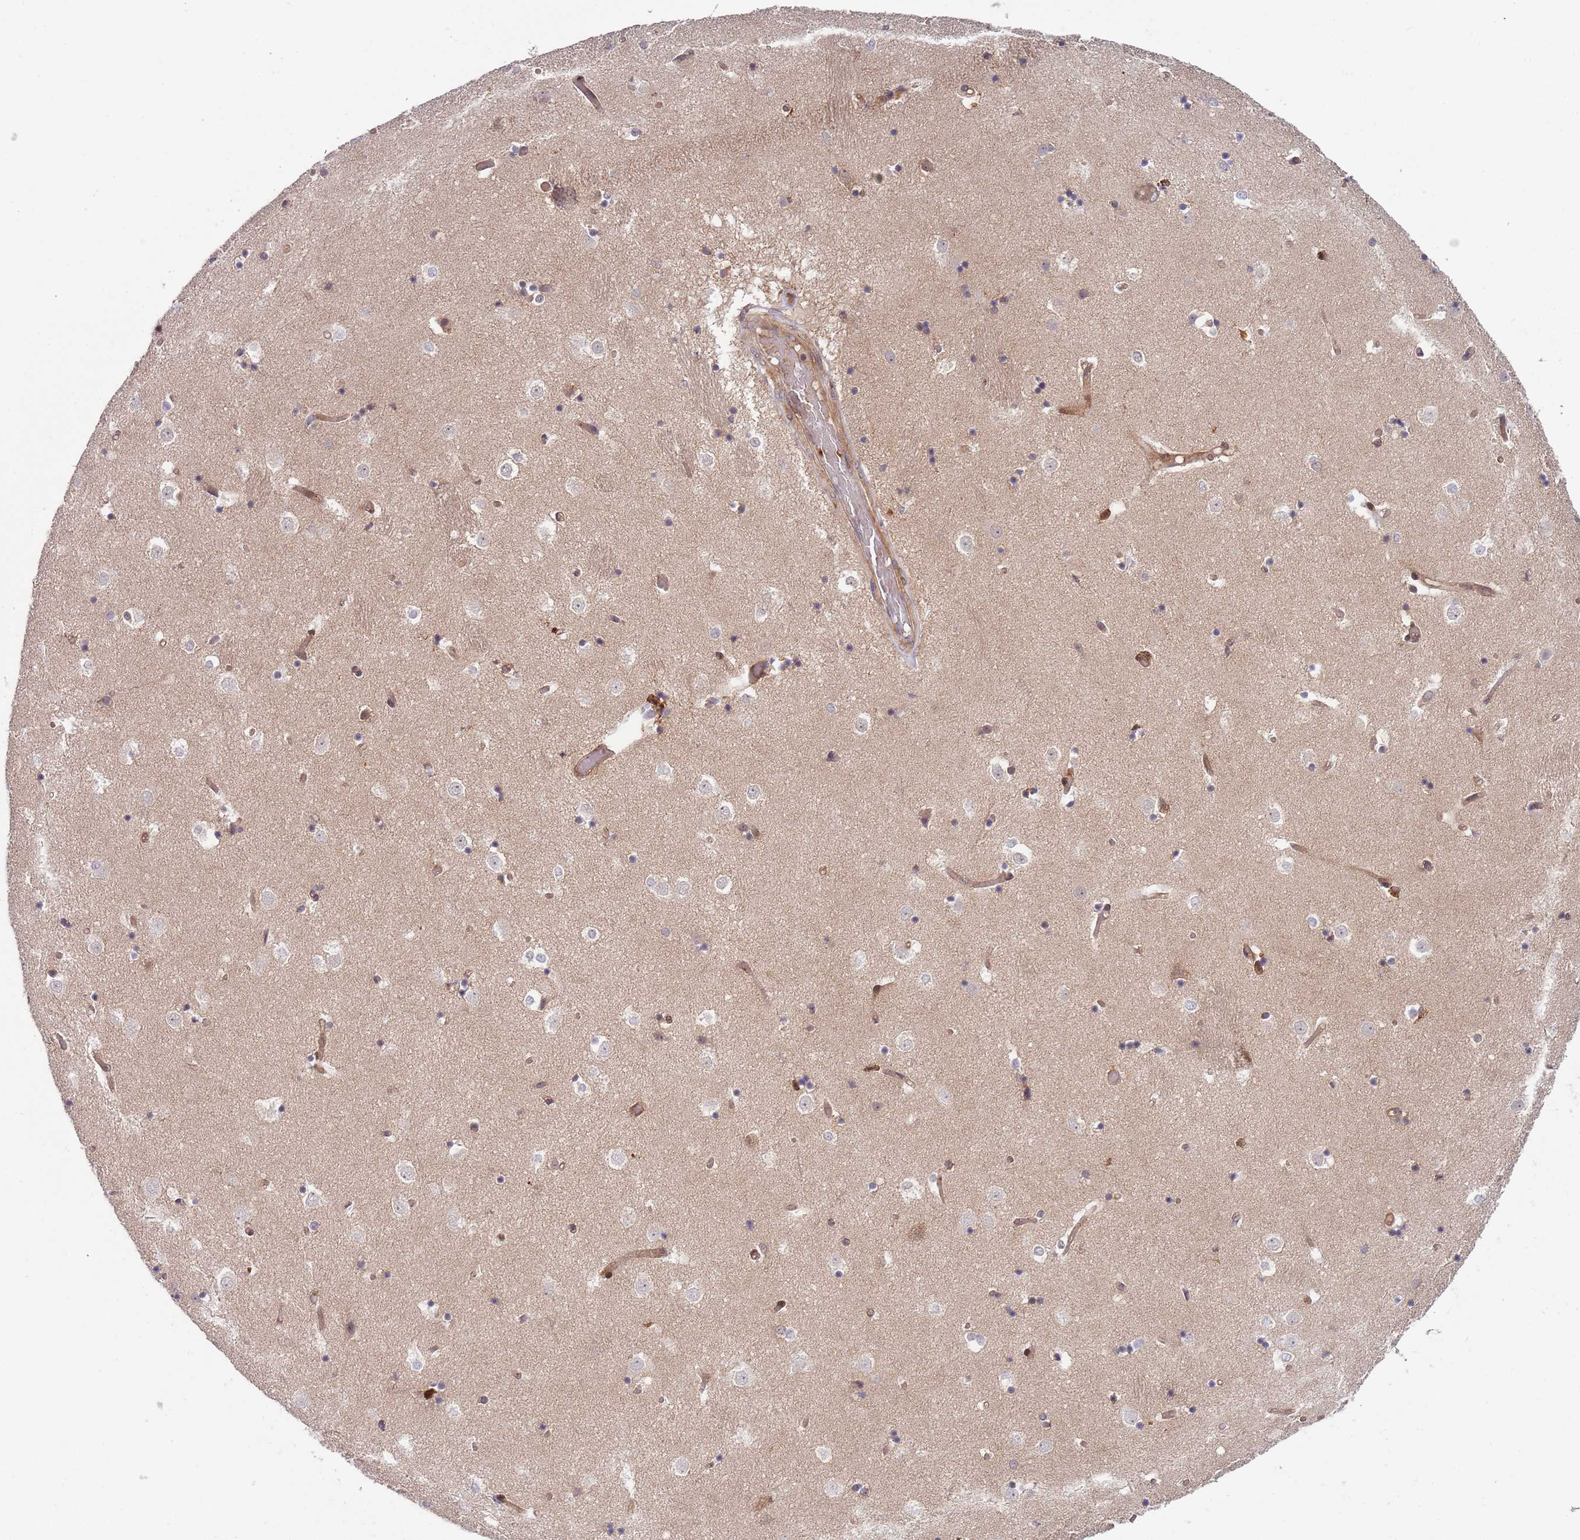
{"staining": {"intensity": "negative", "quantity": "none", "location": "none"}, "tissue": "caudate", "cell_type": "Glial cells", "image_type": "normal", "snomed": [{"axis": "morphology", "description": "Normal tissue, NOS"}, {"axis": "topography", "description": "Lateral ventricle wall"}], "caption": "This image is of benign caudate stained with immunohistochemistry (IHC) to label a protein in brown with the nuclei are counter-stained blue. There is no staining in glial cells.", "gene": "GGA1", "patient": {"sex": "female", "age": 52}}